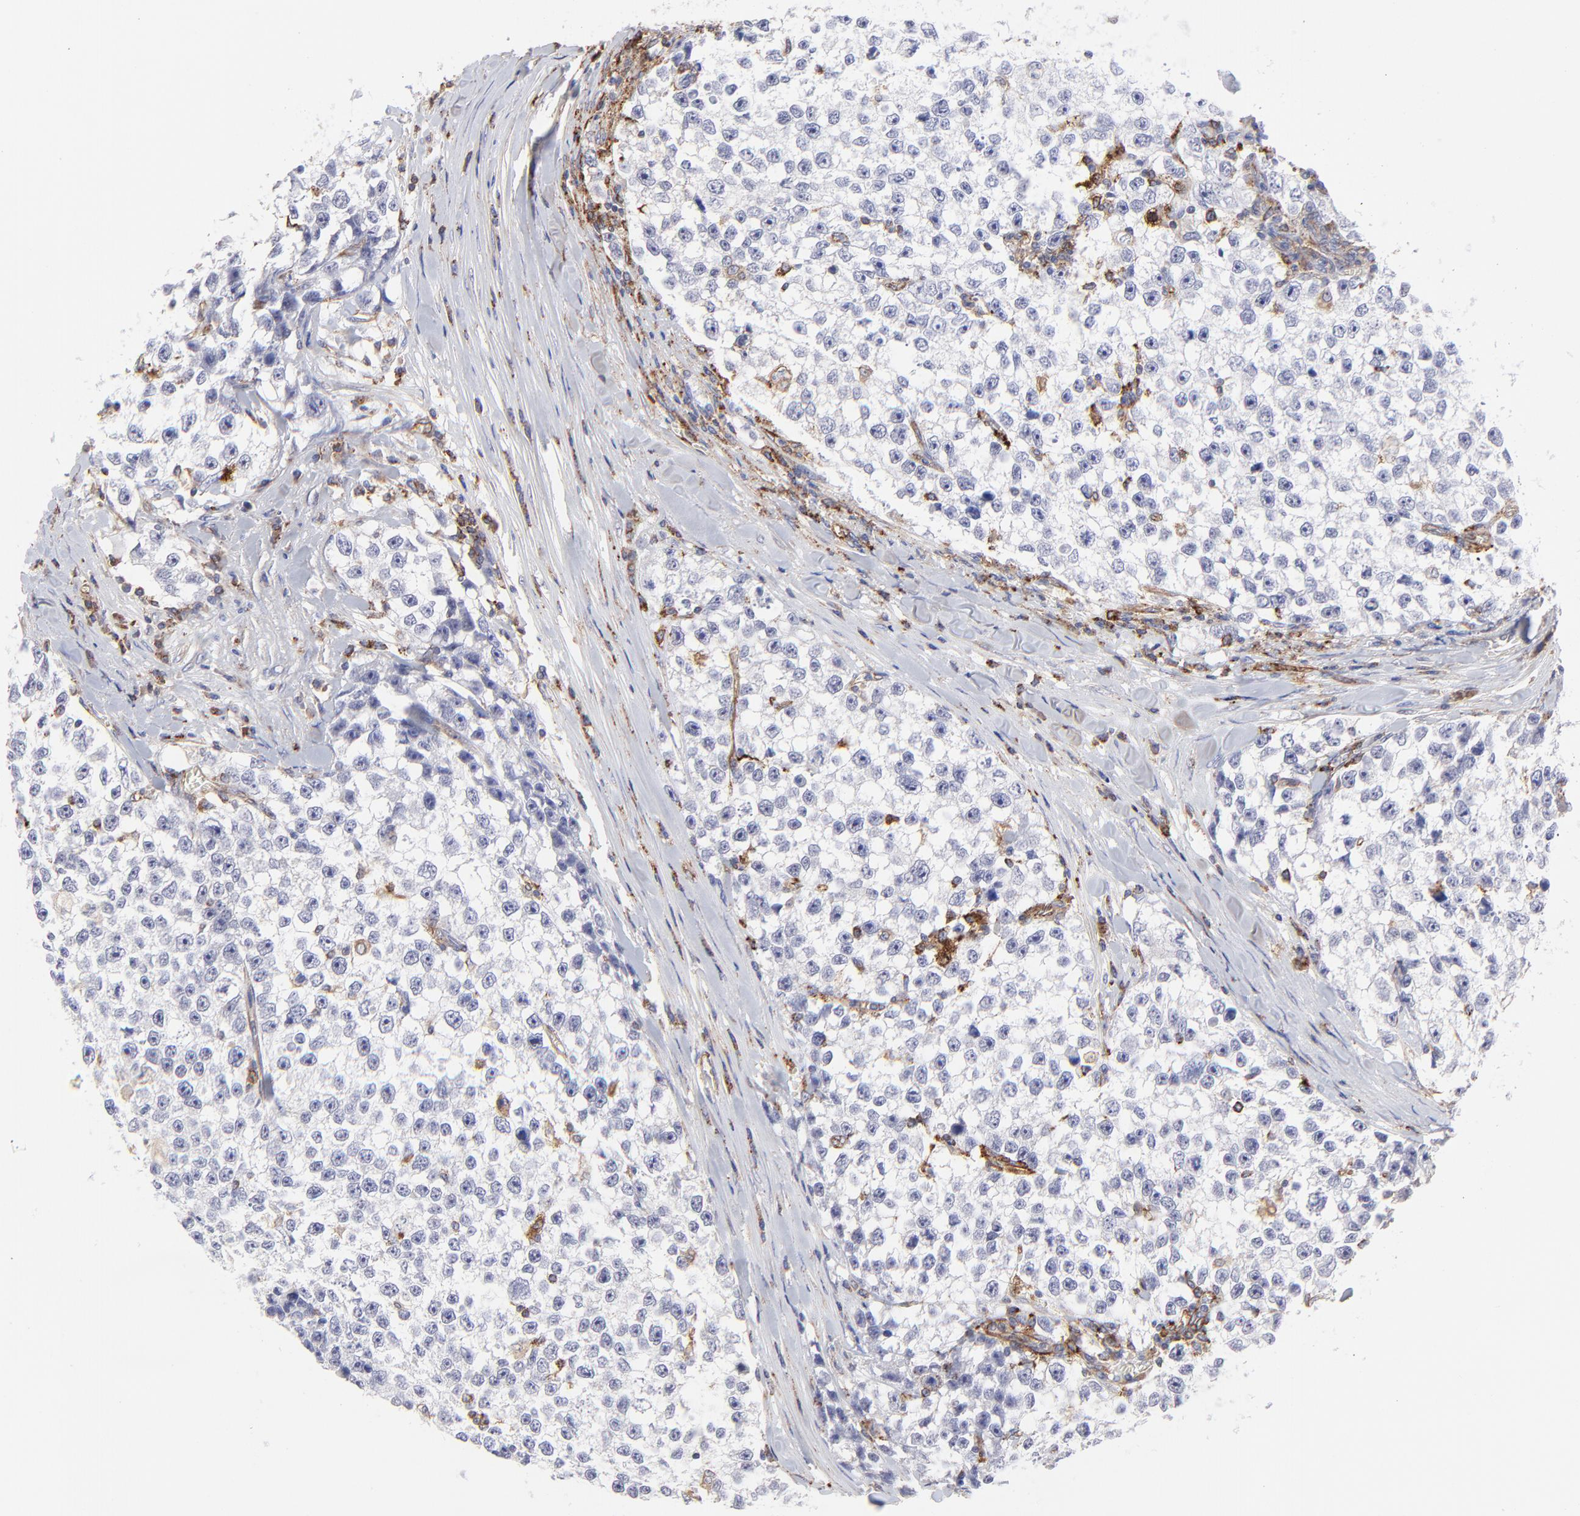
{"staining": {"intensity": "moderate", "quantity": "<25%", "location": "cytoplasmic/membranous"}, "tissue": "testis cancer", "cell_type": "Tumor cells", "image_type": "cancer", "snomed": [{"axis": "morphology", "description": "Seminoma, NOS"}, {"axis": "morphology", "description": "Carcinoma, Embryonal, NOS"}, {"axis": "topography", "description": "Testis"}], "caption": "IHC of human embryonal carcinoma (testis) exhibits low levels of moderate cytoplasmic/membranous staining in about <25% of tumor cells. (DAB (3,3'-diaminobenzidine) = brown stain, brightfield microscopy at high magnification).", "gene": "COX8C", "patient": {"sex": "male", "age": 30}}